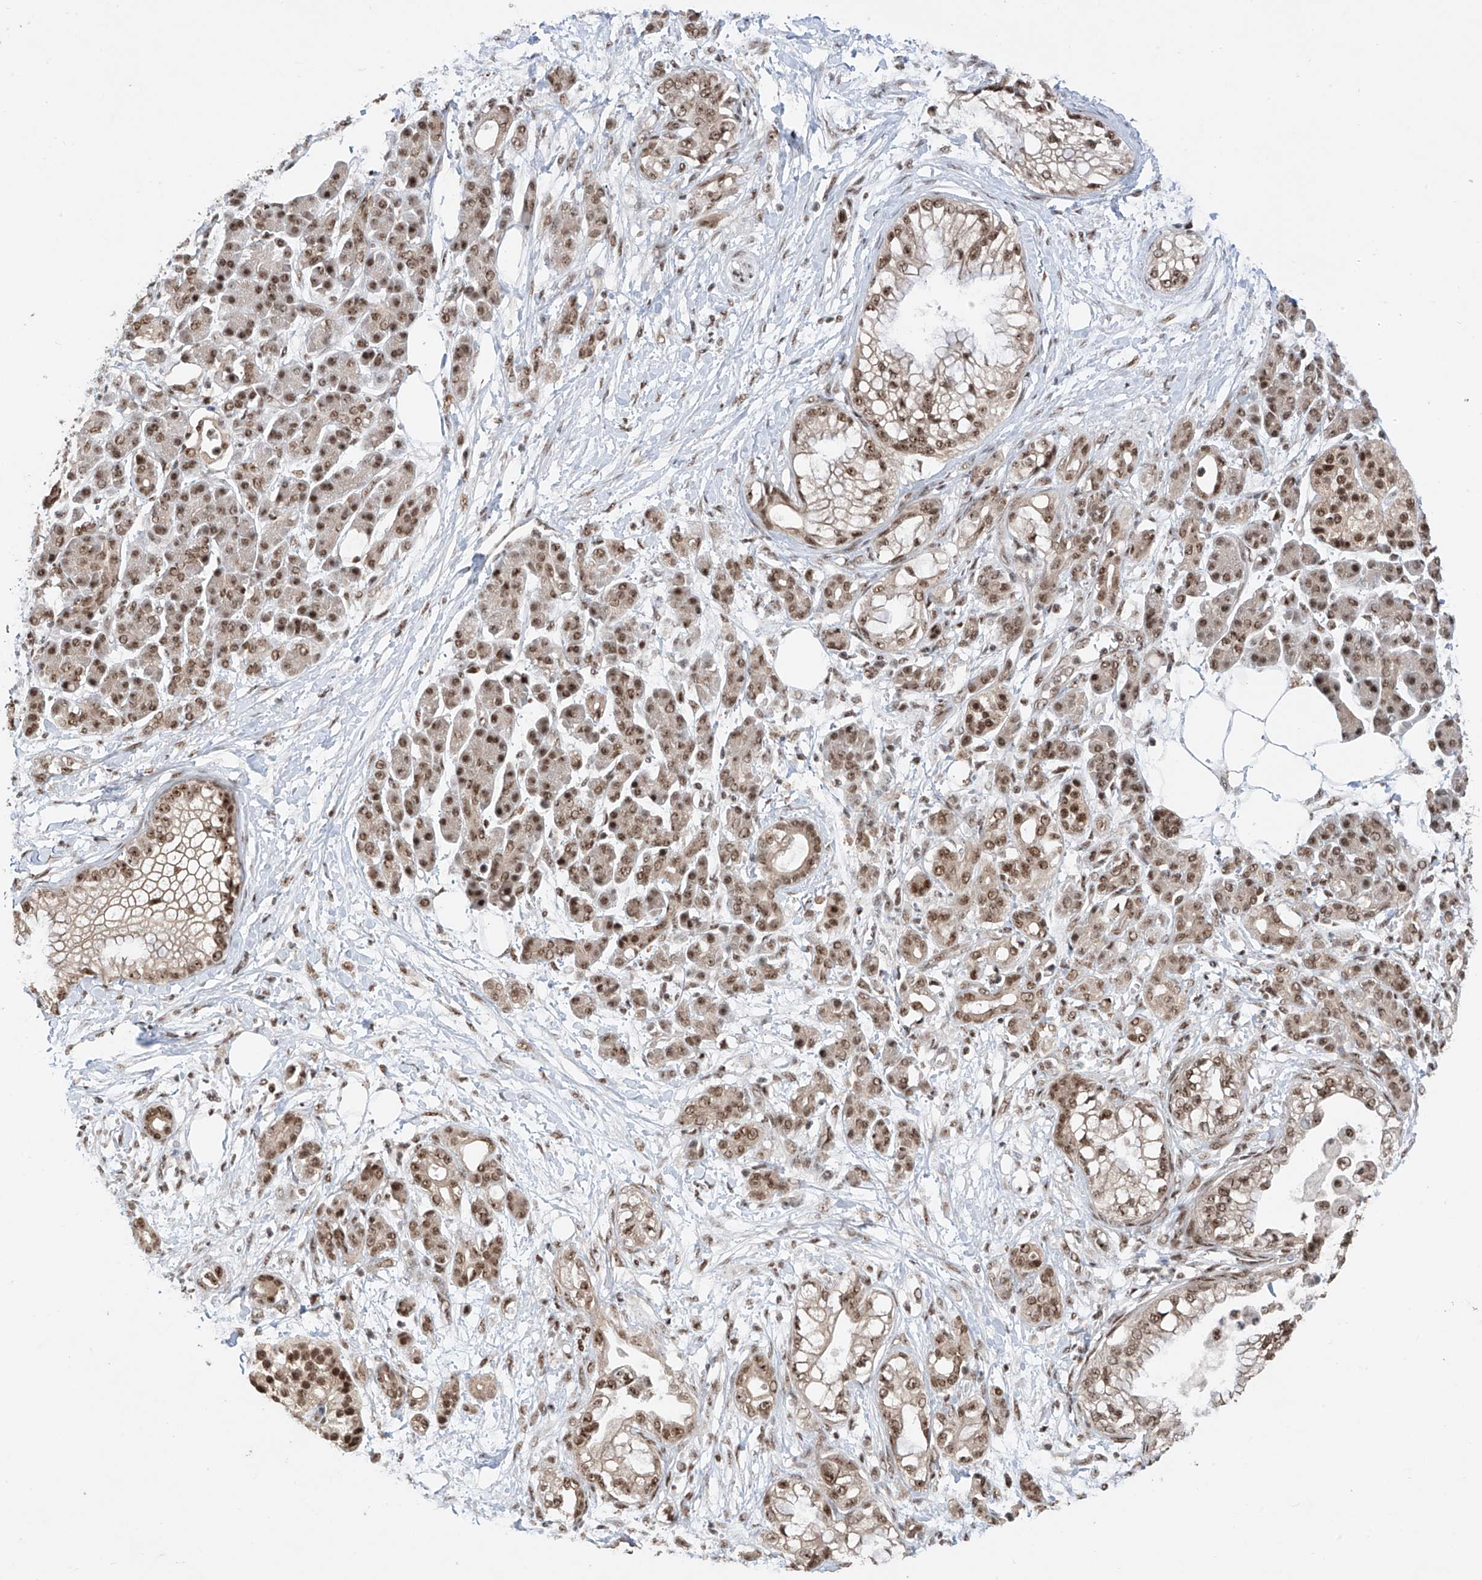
{"staining": {"intensity": "moderate", "quantity": ">75%", "location": "nuclear"}, "tissue": "pancreatic cancer", "cell_type": "Tumor cells", "image_type": "cancer", "snomed": [{"axis": "morphology", "description": "Adenocarcinoma, NOS"}, {"axis": "topography", "description": "Pancreas"}], "caption": "Immunohistochemistry photomicrograph of human pancreatic cancer (adenocarcinoma) stained for a protein (brown), which demonstrates medium levels of moderate nuclear positivity in about >75% of tumor cells.", "gene": "RPAIN", "patient": {"sex": "male", "age": 68}}